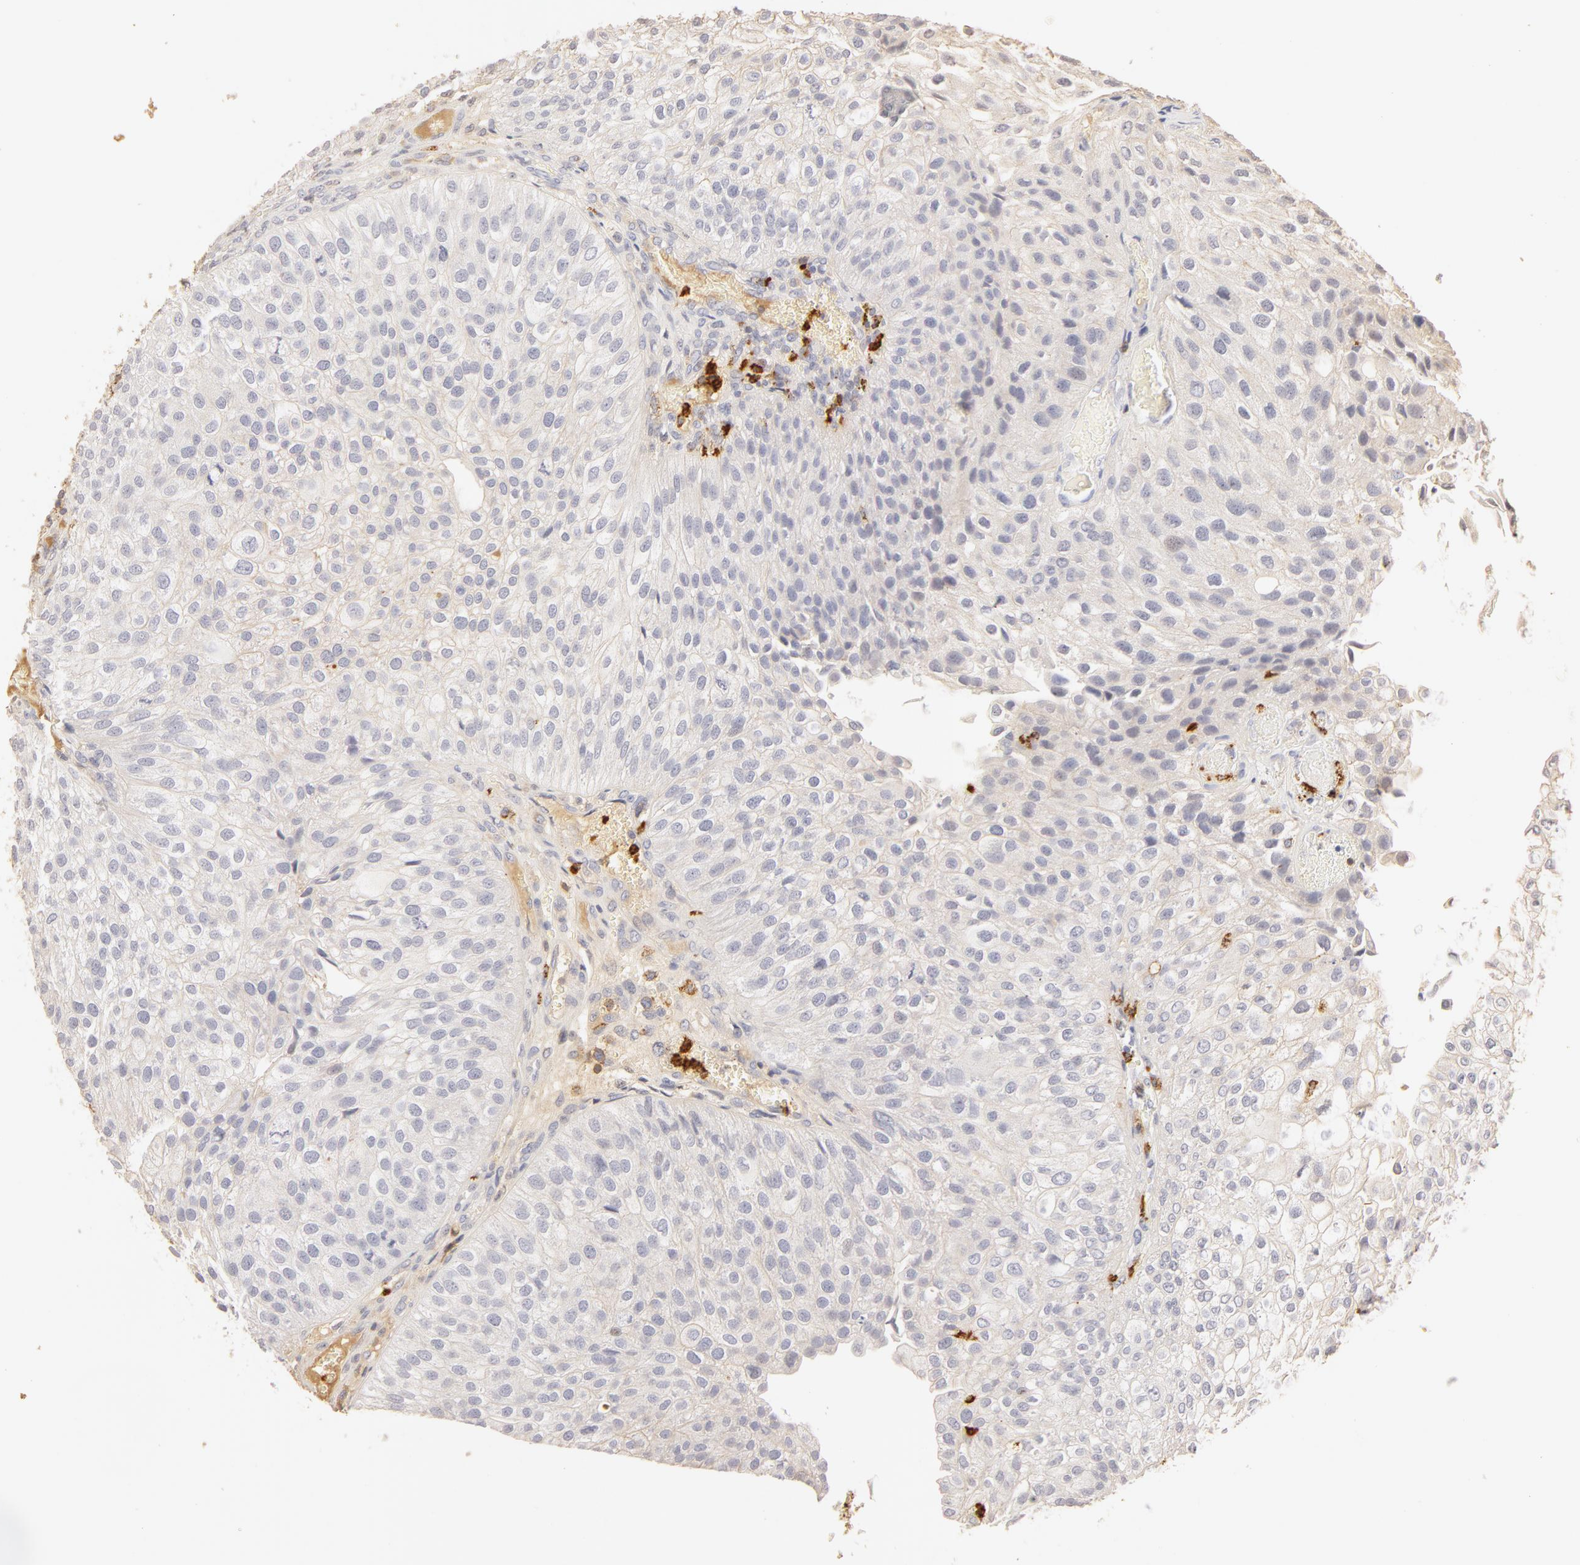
{"staining": {"intensity": "negative", "quantity": "none", "location": "none"}, "tissue": "urothelial cancer", "cell_type": "Tumor cells", "image_type": "cancer", "snomed": [{"axis": "morphology", "description": "Urothelial carcinoma, Low grade"}, {"axis": "topography", "description": "Urinary bladder"}], "caption": "Histopathology image shows no significant protein staining in tumor cells of urothelial carcinoma (low-grade).", "gene": "C1R", "patient": {"sex": "female", "age": 89}}